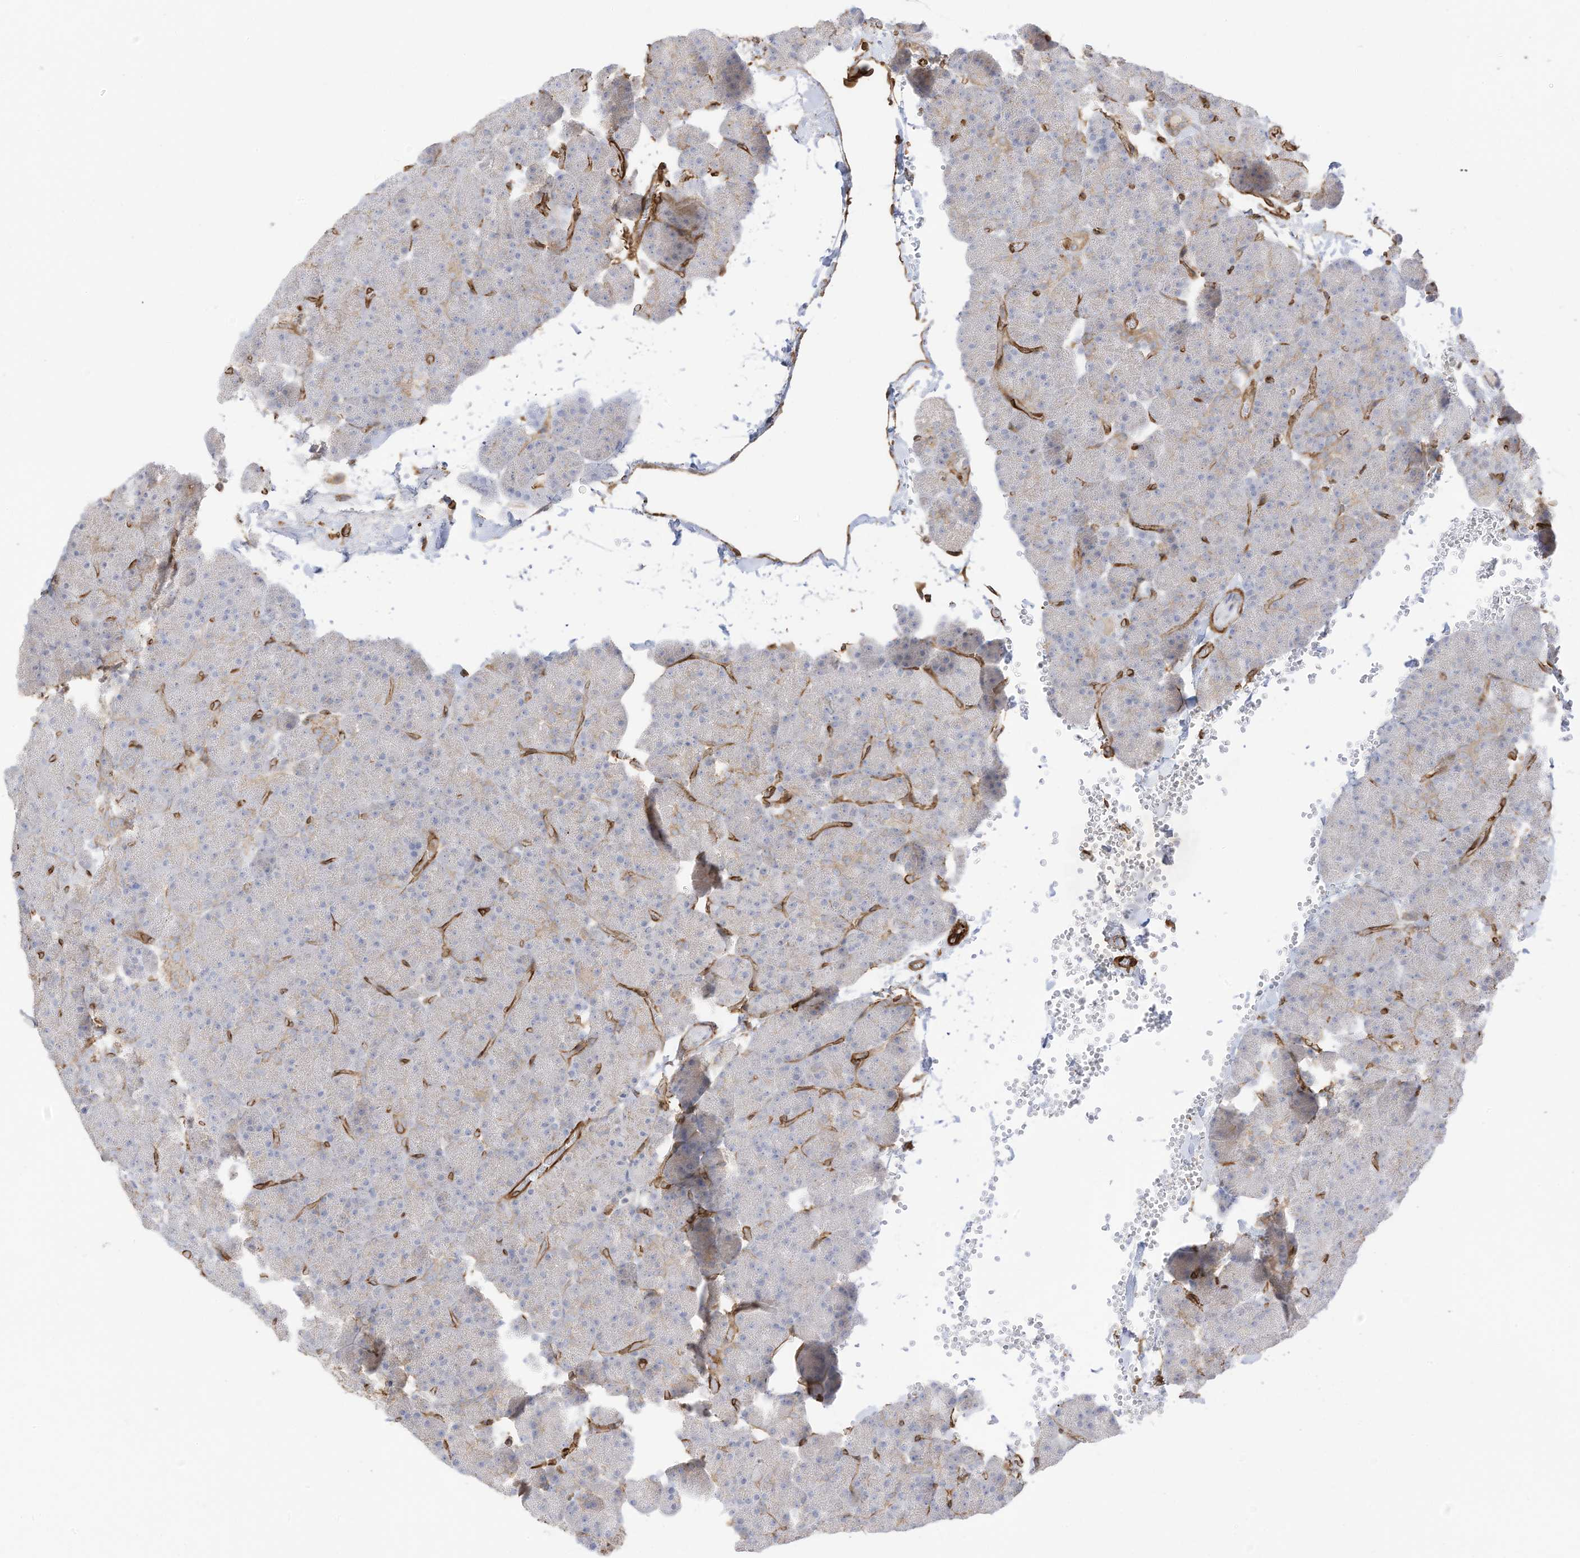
{"staining": {"intensity": "weak", "quantity": "<25%", "location": "cytoplasmic/membranous"}, "tissue": "pancreas", "cell_type": "Exocrine glandular cells", "image_type": "normal", "snomed": [{"axis": "morphology", "description": "Normal tissue, NOS"}, {"axis": "morphology", "description": "Carcinoid, malignant, NOS"}, {"axis": "topography", "description": "Pancreas"}], "caption": "The image shows no staining of exocrine glandular cells in benign pancreas. (Stains: DAB immunohistochemistry (IHC) with hematoxylin counter stain, Microscopy: brightfield microscopy at high magnification).", "gene": "ABCB7", "patient": {"sex": "female", "age": 35}}